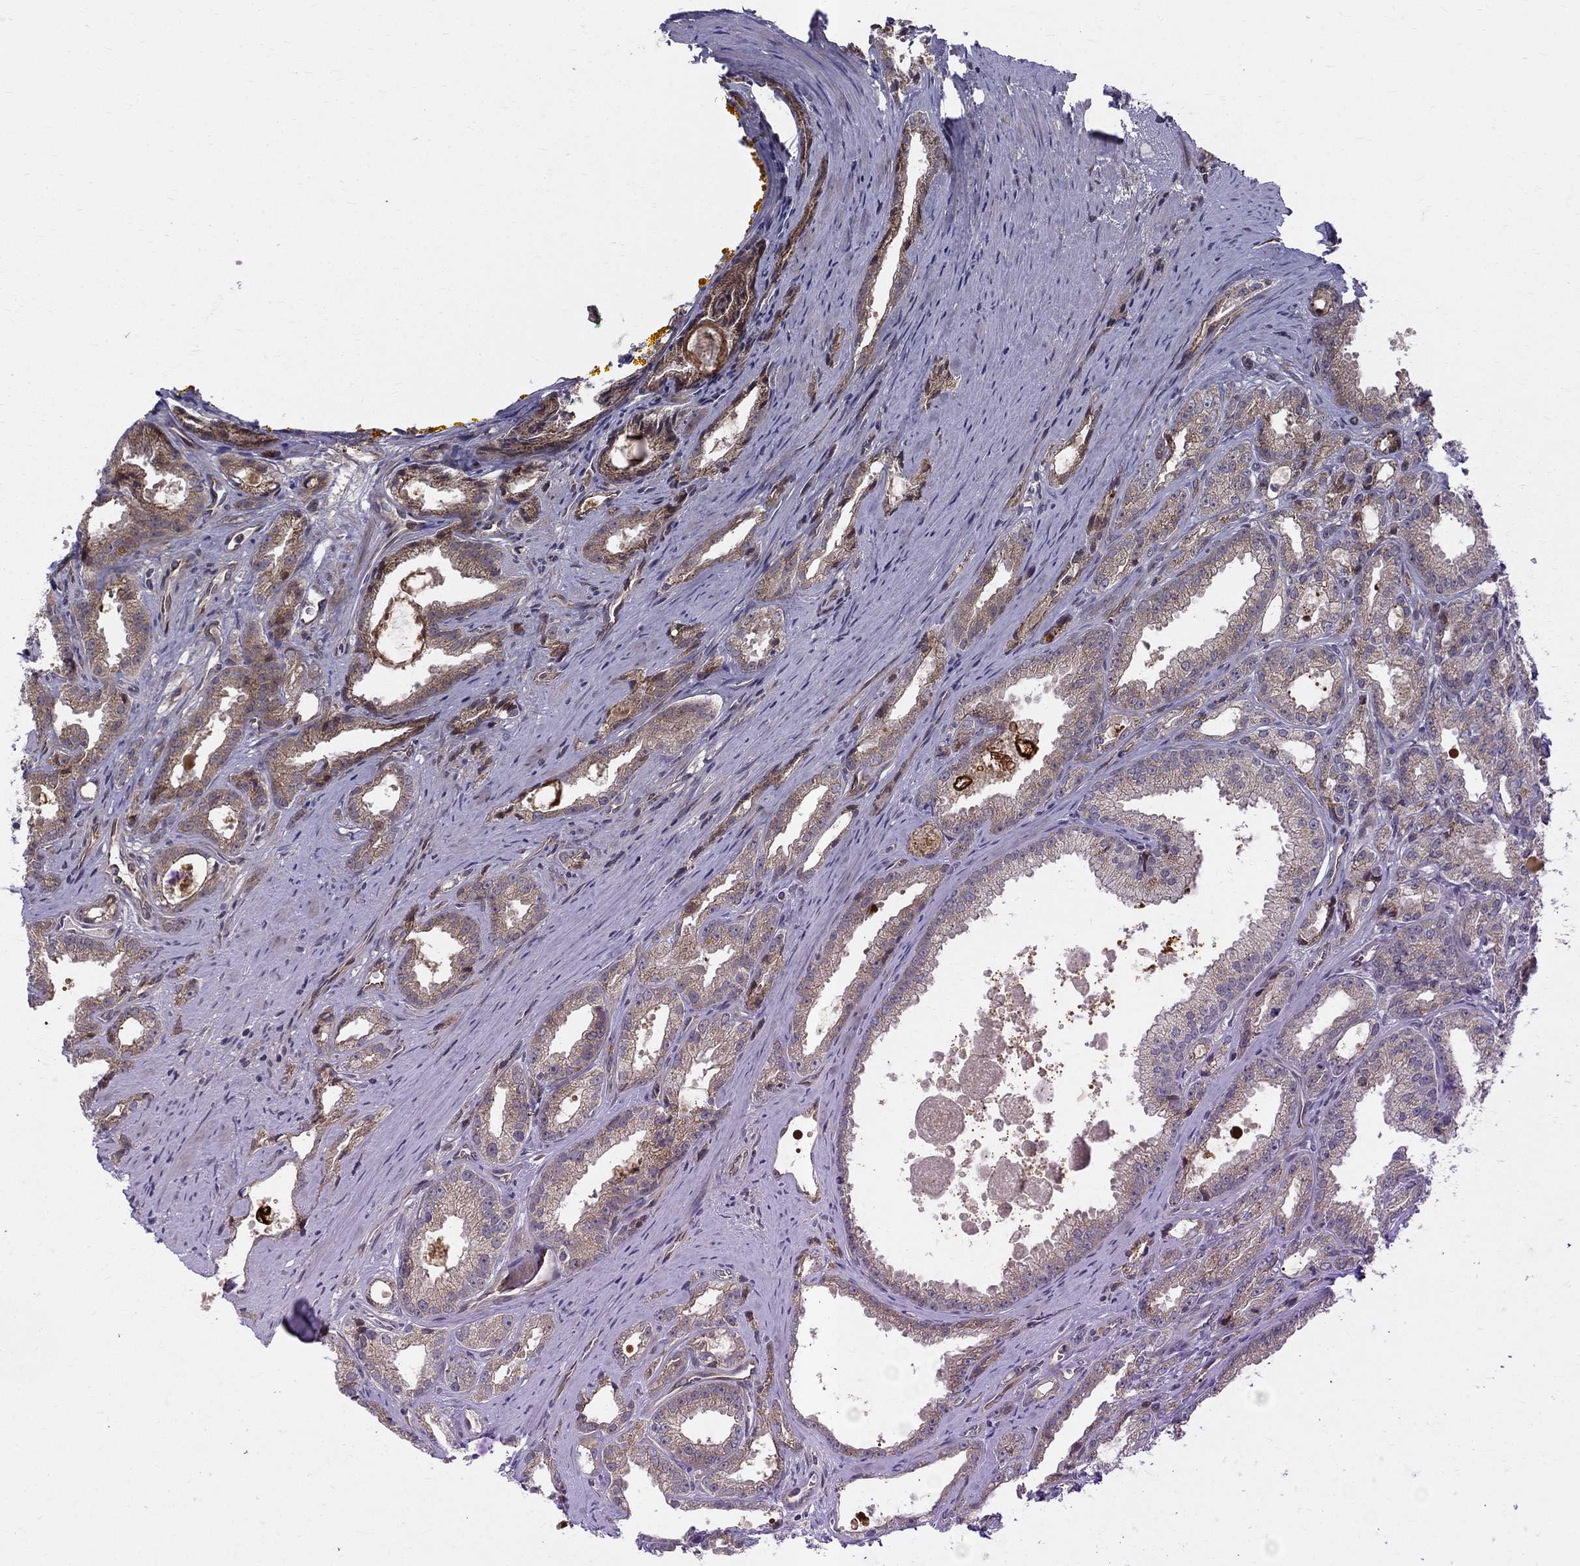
{"staining": {"intensity": "moderate", "quantity": ">75%", "location": "cytoplasmic/membranous"}, "tissue": "prostate cancer", "cell_type": "Tumor cells", "image_type": "cancer", "snomed": [{"axis": "morphology", "description": "Adenocarcinoma, NOS"}, {"axis": "morphology", "description": "Adenocarcinoma, High grade"}, {"axis": "topography", "description": "Prostate"}], "caption": "Protein staining of adenocarcinoma (prostate) tissue reveals moderate cytoplasmic/membranous positivity in about >75% of tumor cells.", "gene": "WDR19", "patient": {"sex": "male", "age": 70}}